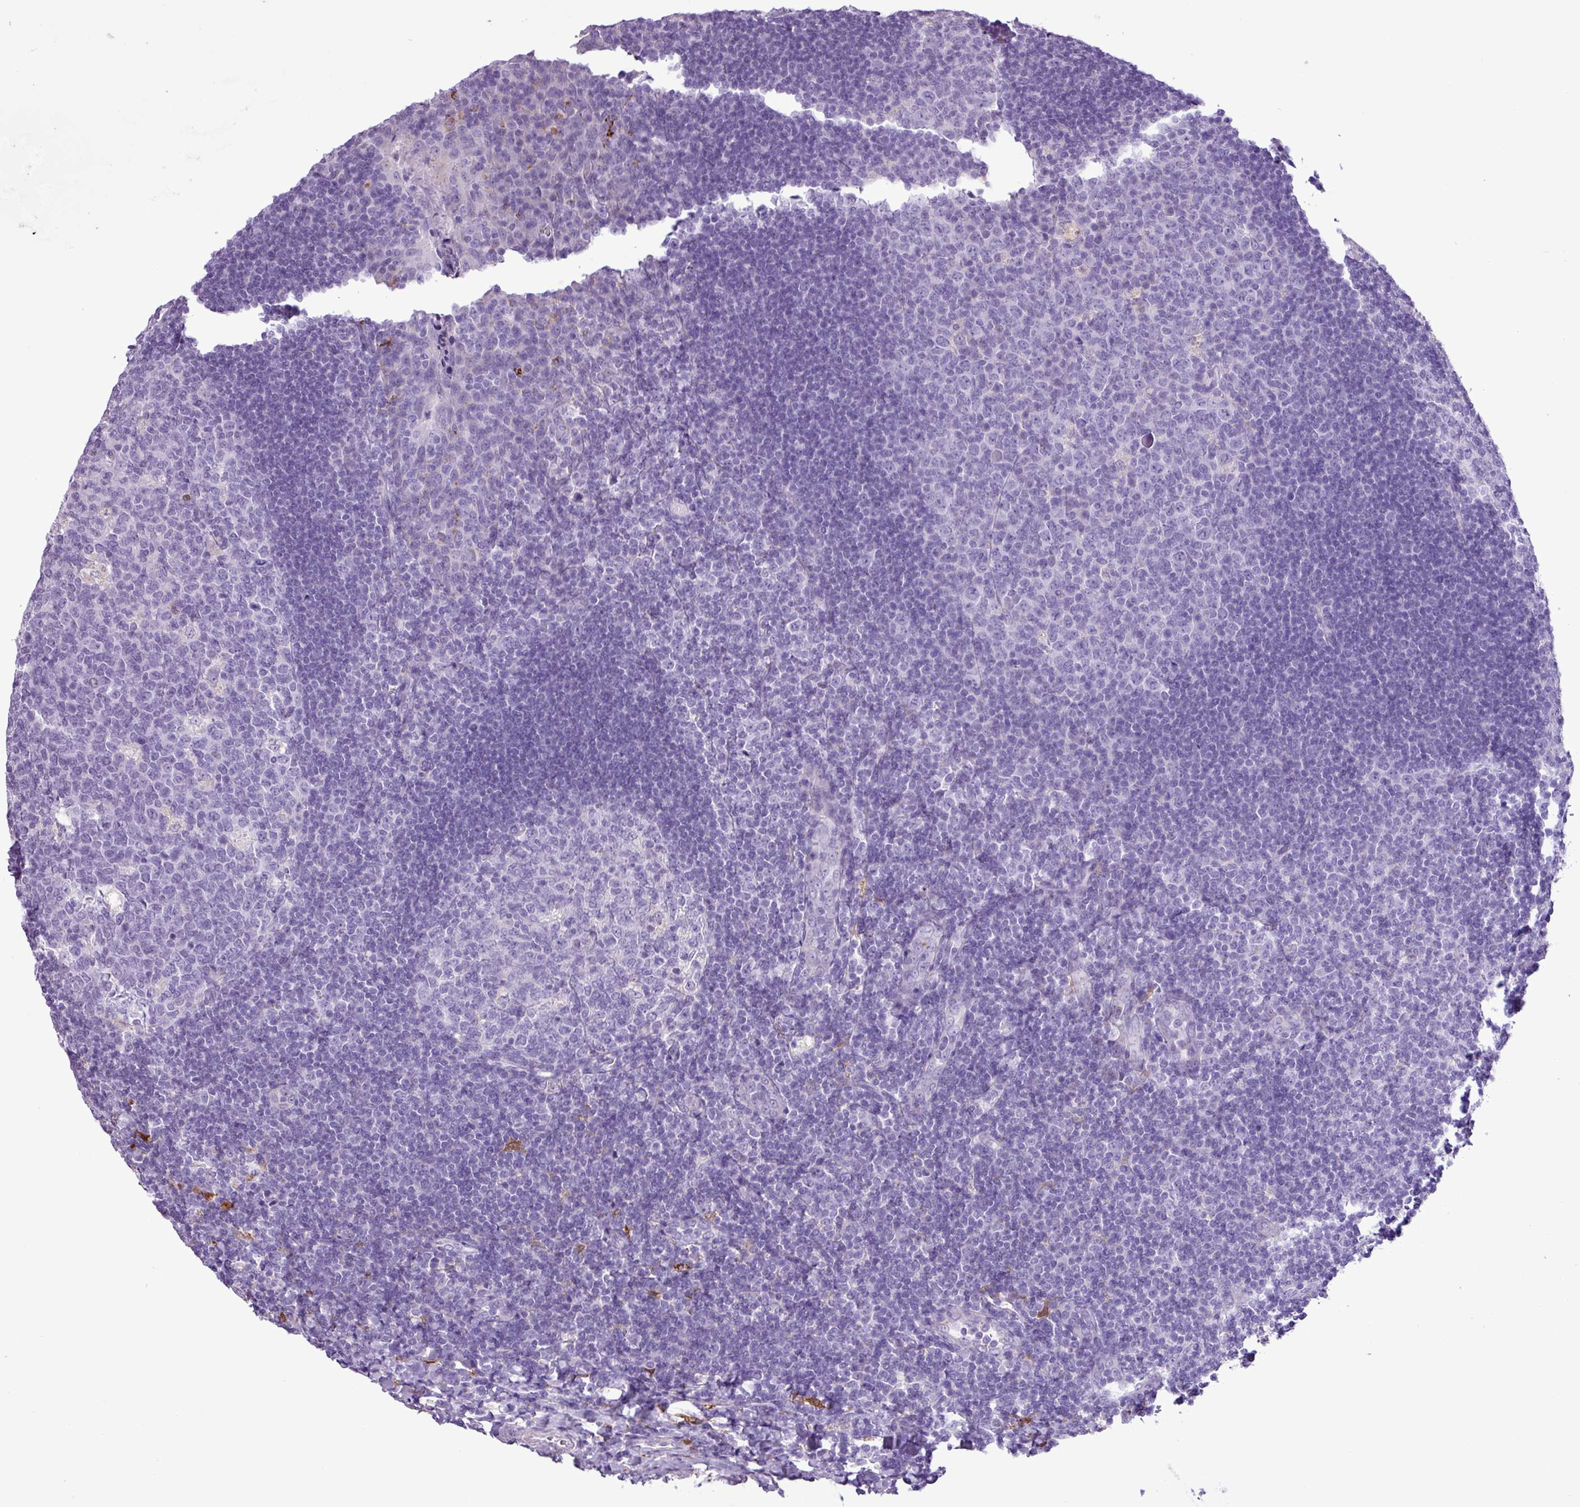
{"staining": {"intensity": "negative", "quantity": "none", "location": "none"}, "tissue": "tonsil", "cell_type": "Germinal center cells", "image_type": "normal", "snomed": [{"axis": "morphology", "description": "Normal tissue, NOS"}, {"axis": "topography", "description": "Tonsil"}], "caption": "Human tonsil stained for a protein using immunohistochemistry demonstrates no staining in germinal center cells.", "gene": "TMEM200C", "patient": {"sex": "male", "age": 17}}